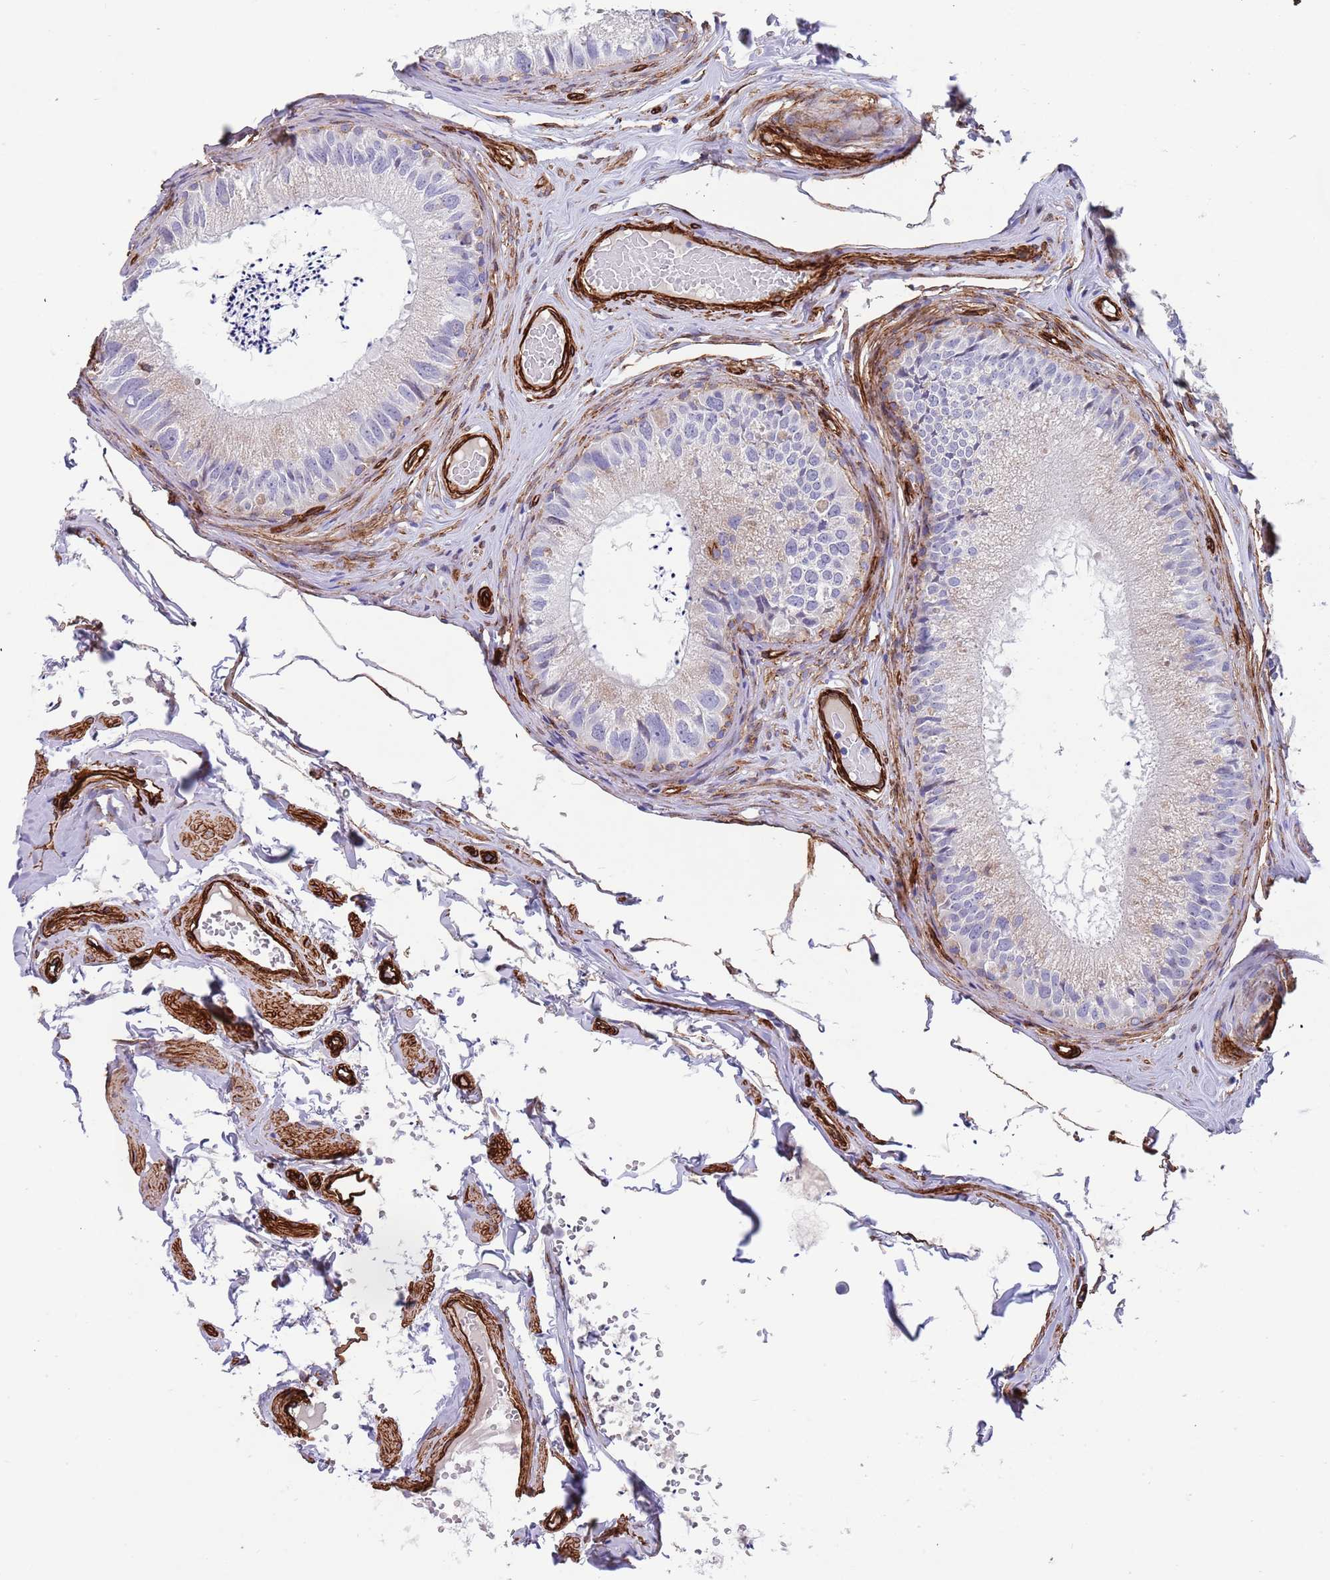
{"staining": {"intensity": "negative", "quantity": "none", "location": "none"}, "tissue": "epididymis", "cell_type": "Glandular cells", "image_type": "normal", "snomed": [{"axis": "morphology", "description": "Normal tissue, NOS"}, {"axis": "topography", "description": "Epididymis"}], "caption": "Immunohistochemical staining of benign human epididymis displays no significant expression in glandular cells.", "gene": "CAV2", "patient": {"sex": "male", "age": 79}}